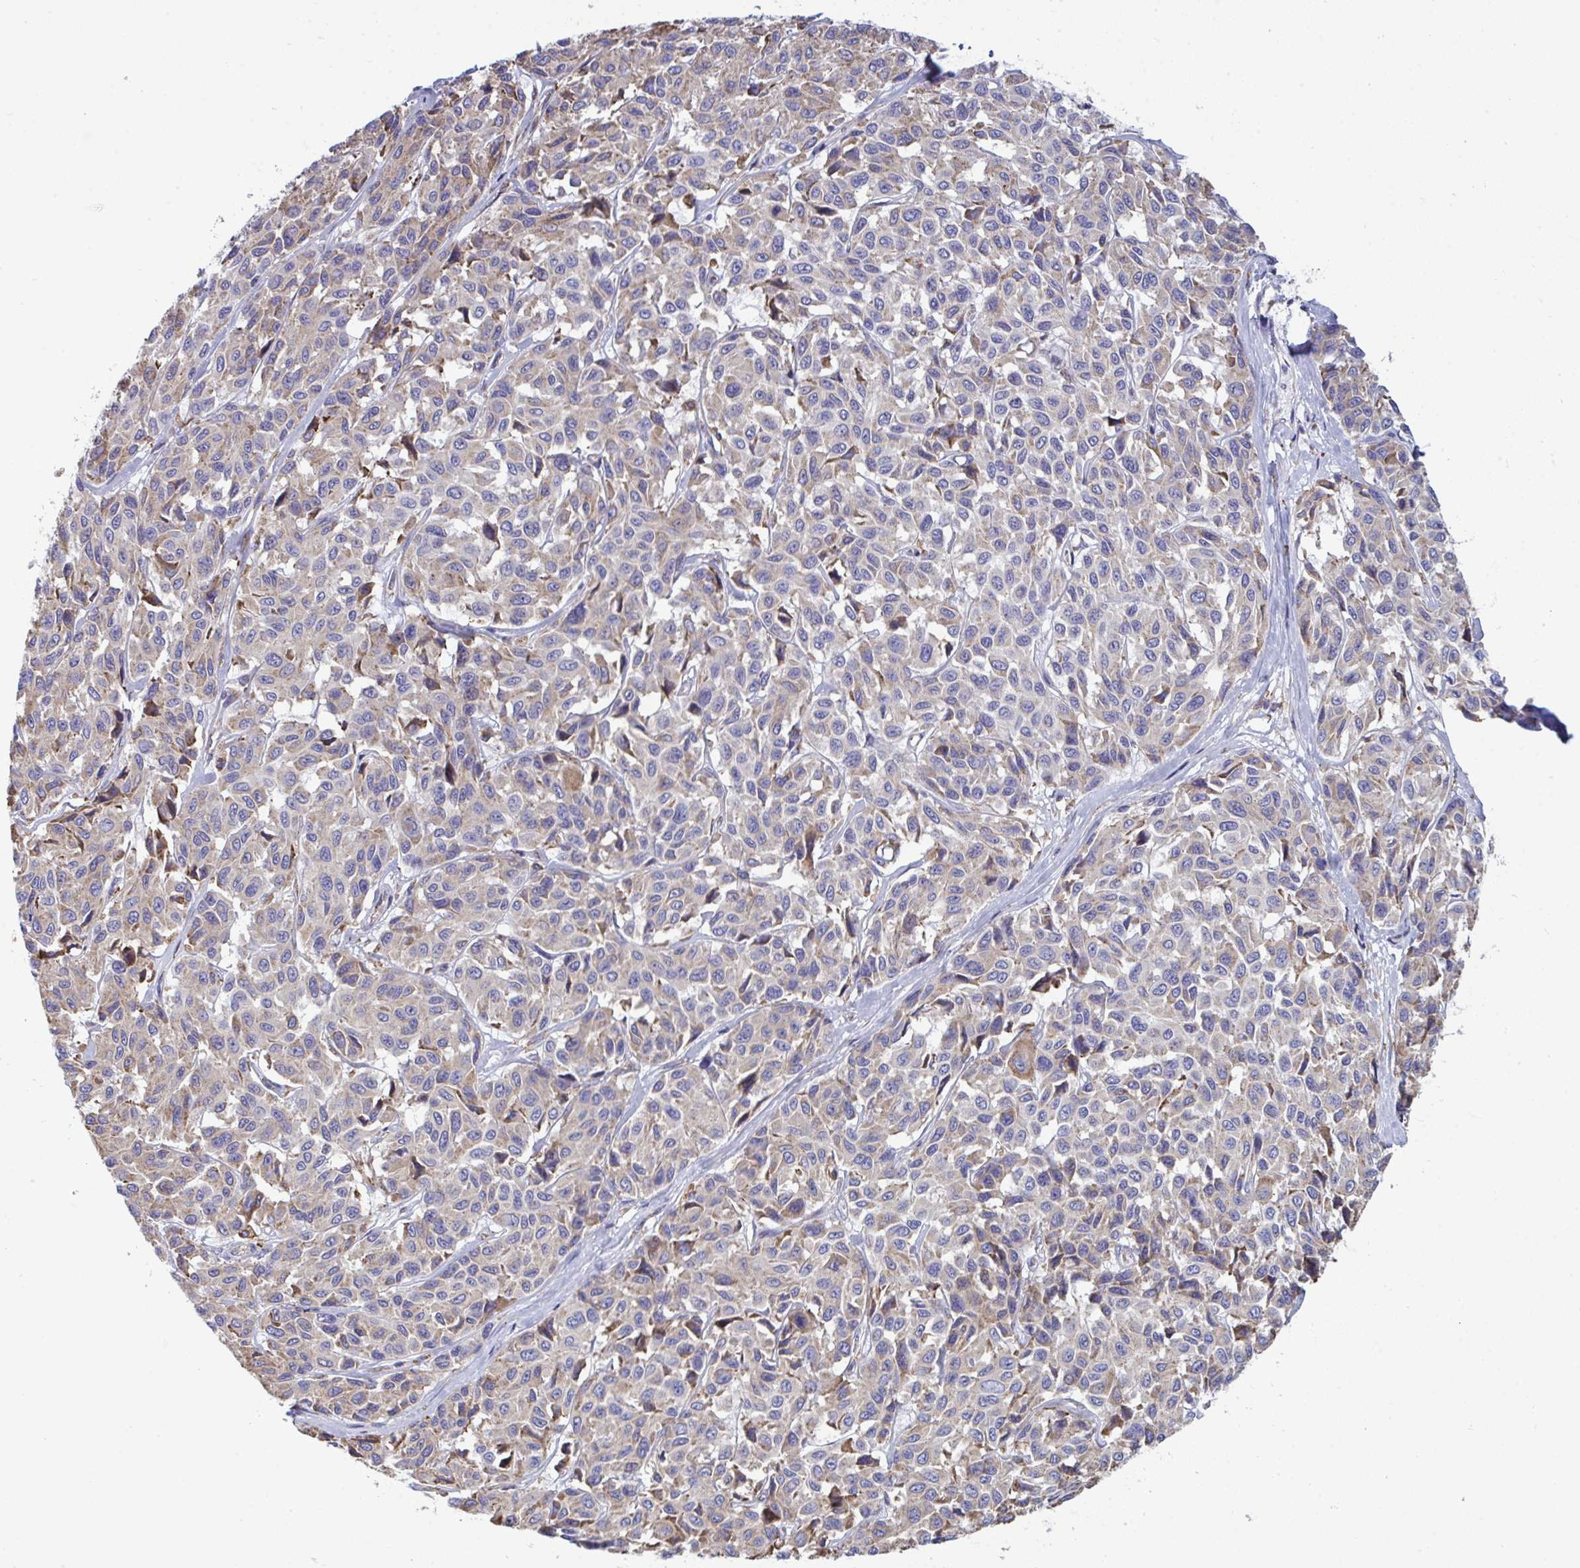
{"staining": {"intensity": "weak", "quantity": "25%-75%", "location": "cytoplasmic/membranous"}, "tissue": "melanoma", "cell_type": "Tumor cells", "image_type": "cancer", "snomed": [{"axis": "morphology", "description": "Malignant melanoma, NOS"}, {"axis": "topography", "description": "Skin"}], "caption": "The image reveals a brown stain indicating the presence of a protein in the cytoplasmic/membranous of tumor cells in malignant melanoma.", "gene": "MYMK", "patient": {"sex": "female", "age": 66}}